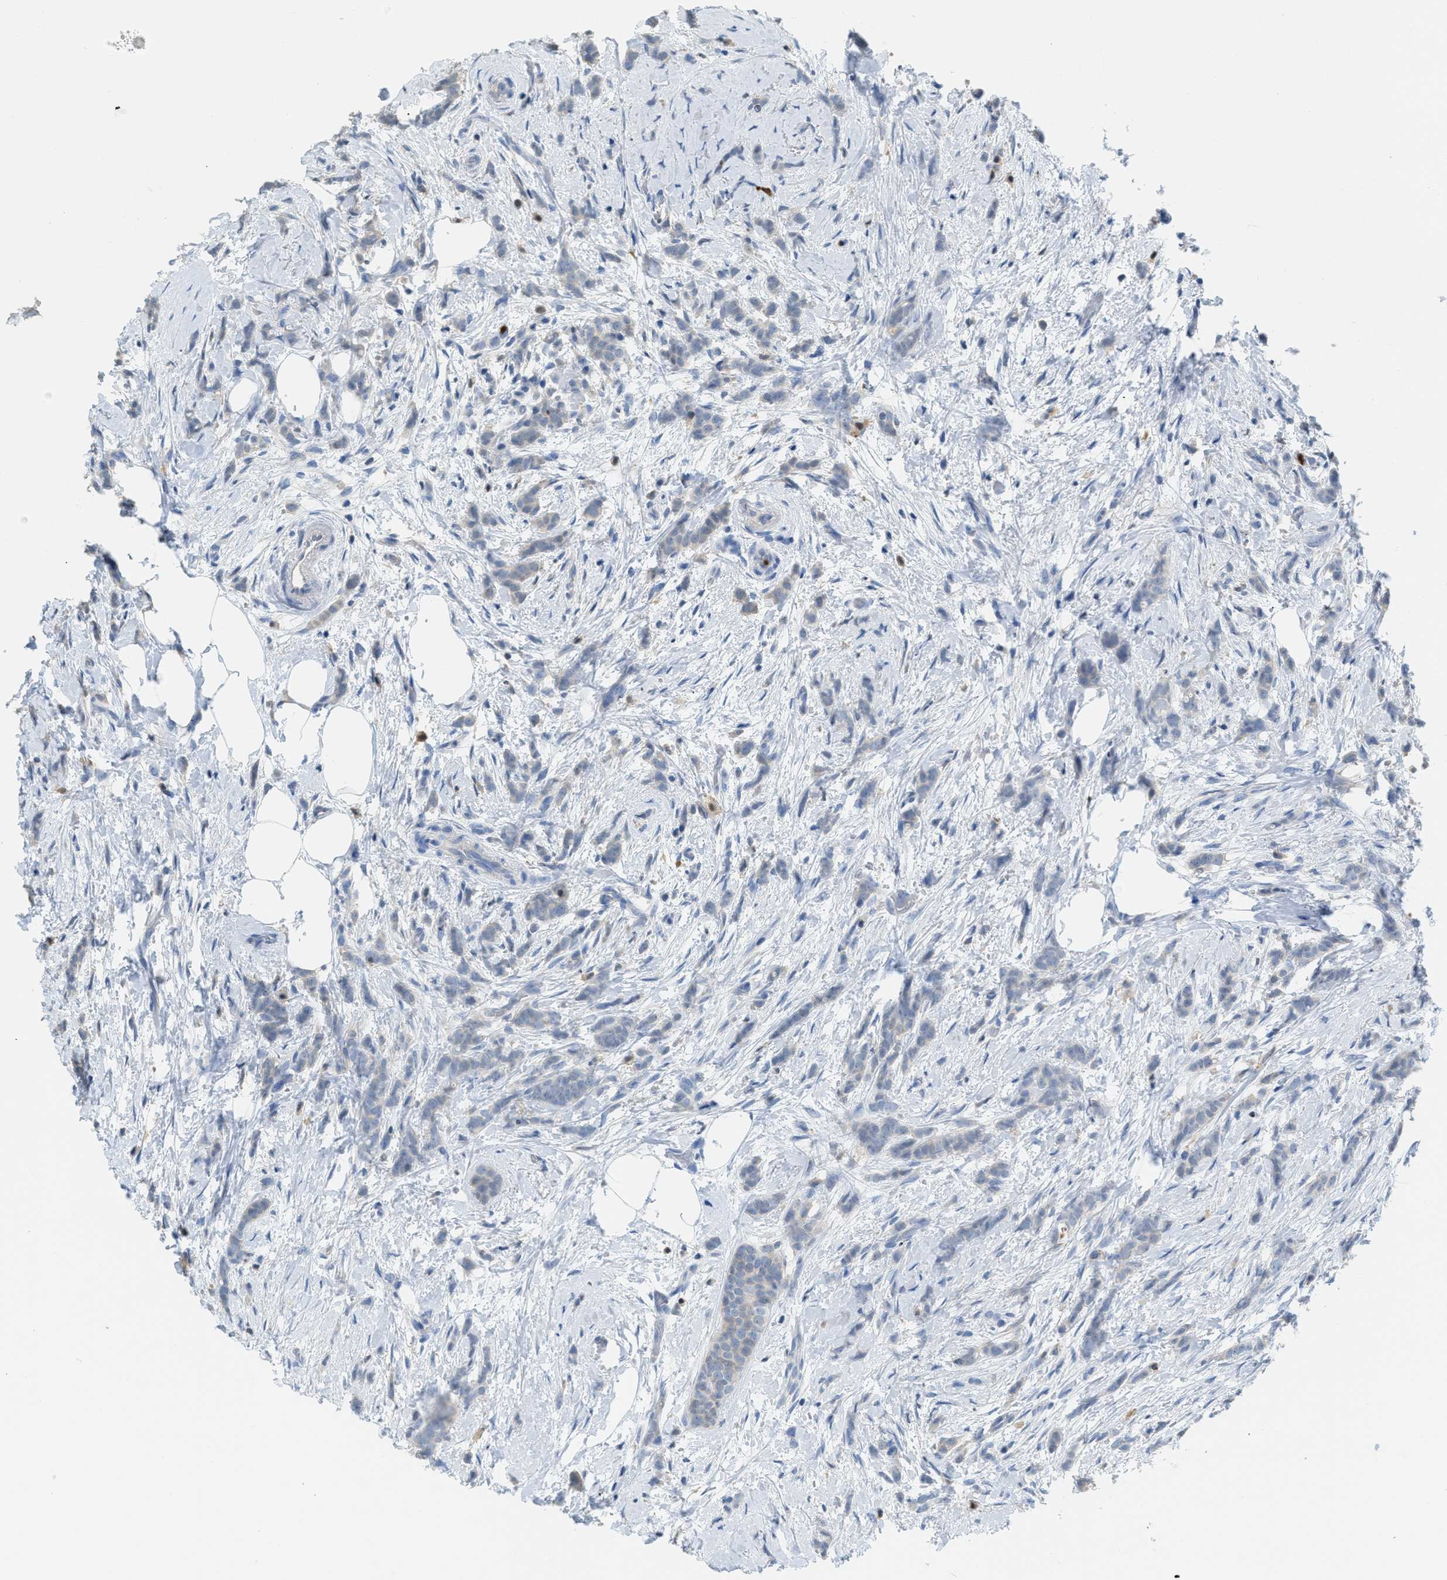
{"staining": {"intensity": "negative", "quantity": "none", "location": "none"}, "tissue": "breast cancer", "cell_type": "Tumor cells", "image_type": "cancer", "snomed": [{"axis": "morphology", "description": "Lobular carcinoma, in situ"}, {"axis": "morphology", "description": "Lobular carcinoma"}, {"axis": "topography", "description": "Breast"}], "caption": "High magnification brightfield microscopy of breast cancer stained with DAB (brown) and counterstained with hematoxylin (blue): tumor cells show no significant staining.", "gene": "SERPINB1", "patient": {"sex": "female", "age": 41}}